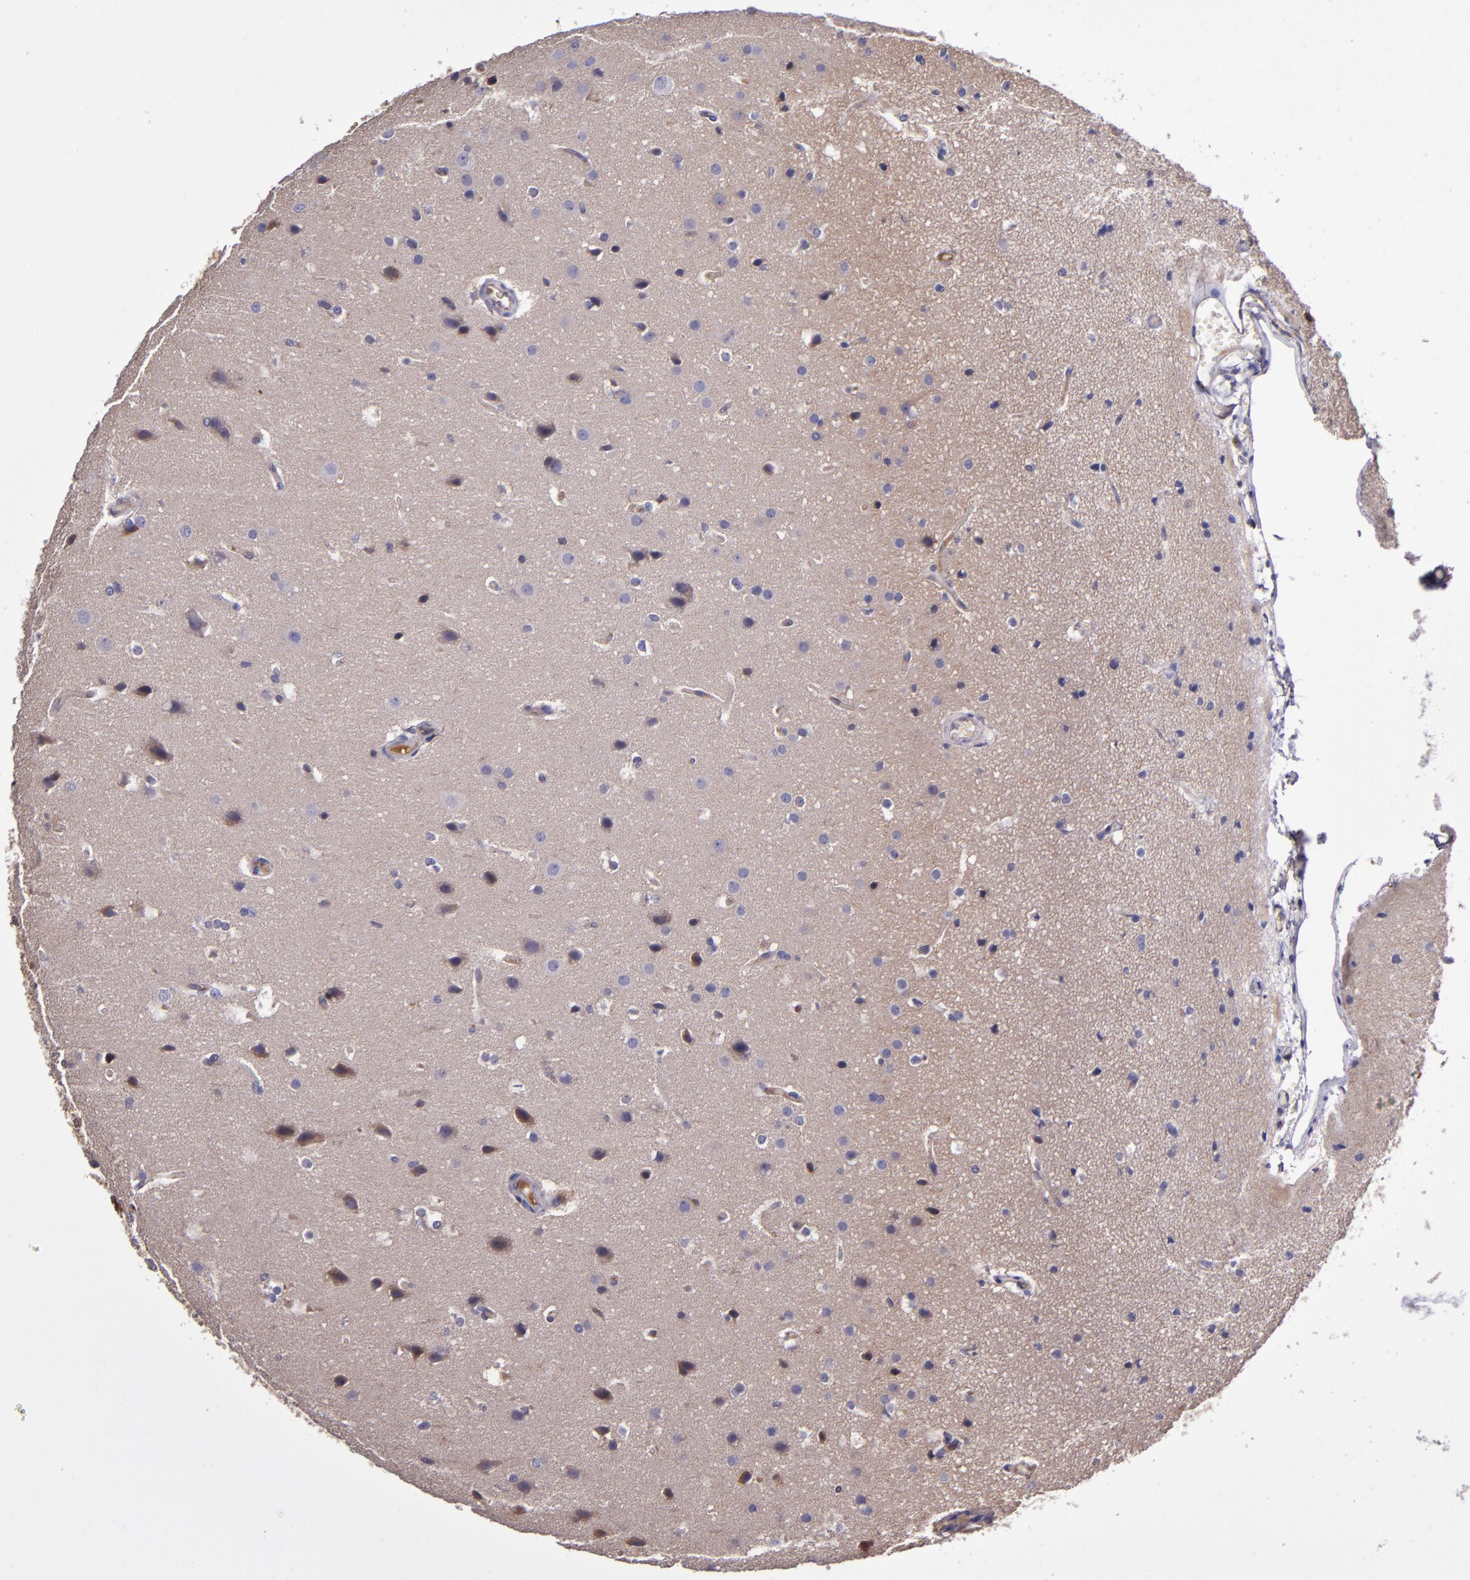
{"staining": {"intensity": "moderate", "quantity": "25%-75%", "location": "cytoplasmic/membranous"}, "tissue": "glioma", "cell_type": "Tumor cells", "image_type": "cancer", "snomed": [{"axis": "morphology", "description": "Glioma, malignant, Low grade"}, {"axis": "topography", "description": "Cerebral cortex"}], "caption": "Glioma stained with a protein marker demonstrates moderate staining in tumor cells.", "gene": "CLEC3B", "patient": {"sex": "female", "age": 47}}